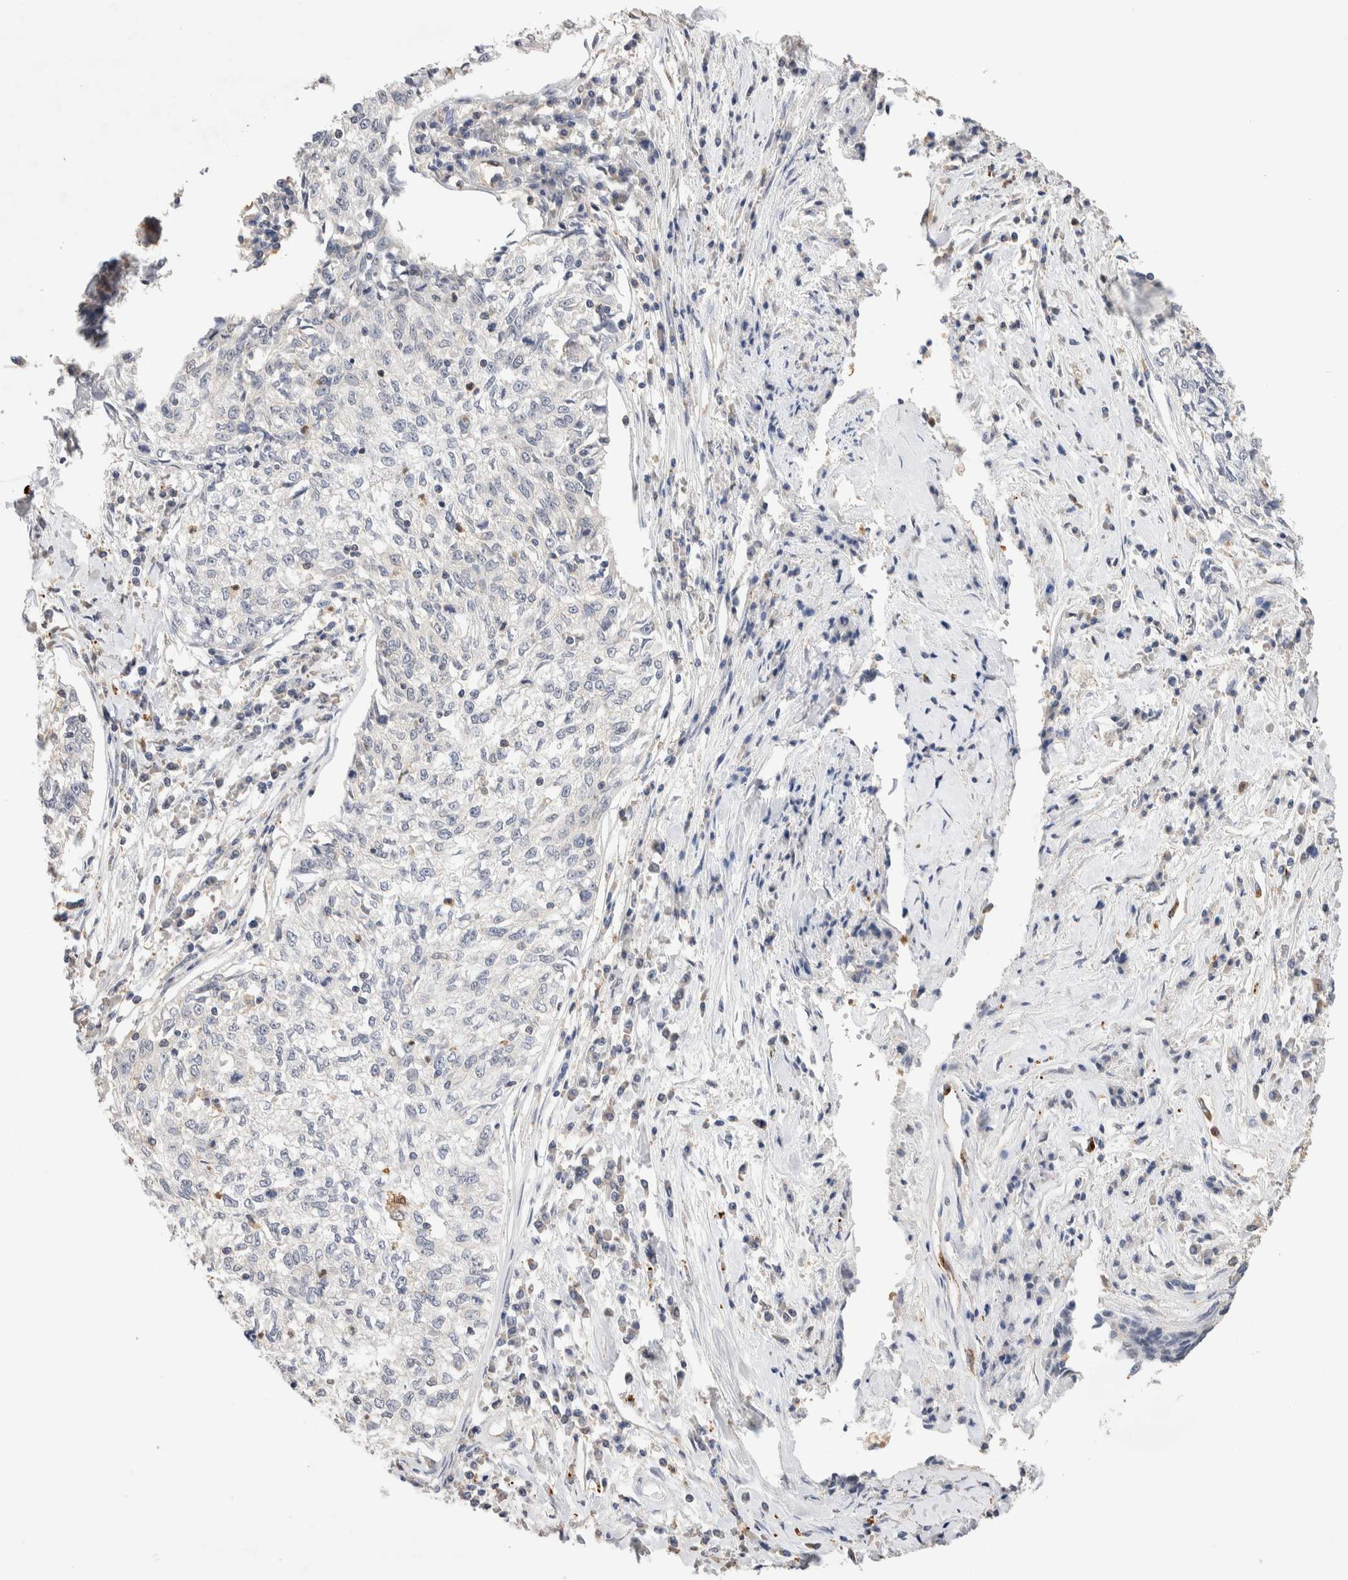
{"staining": {"intensity": "negative", "quantity": "none", "location": "none"}, "tissue": "cervical cancer", "cell_type": "Tumor cells", "image_type": "cancer", "snomed": [{"axis": "morphology", "description": "Squamous cell carcinoma, NOS"}, {"axis": "topography", "description": "Cervix"}], "caption": "This is an immunohistochemistry (IHC) micrograph of human squamous cell carcinoma (cervical). There is no staining in tumor cells.", "gene": "NSMAF", "patient": {"sex": "female", "age": 57}}